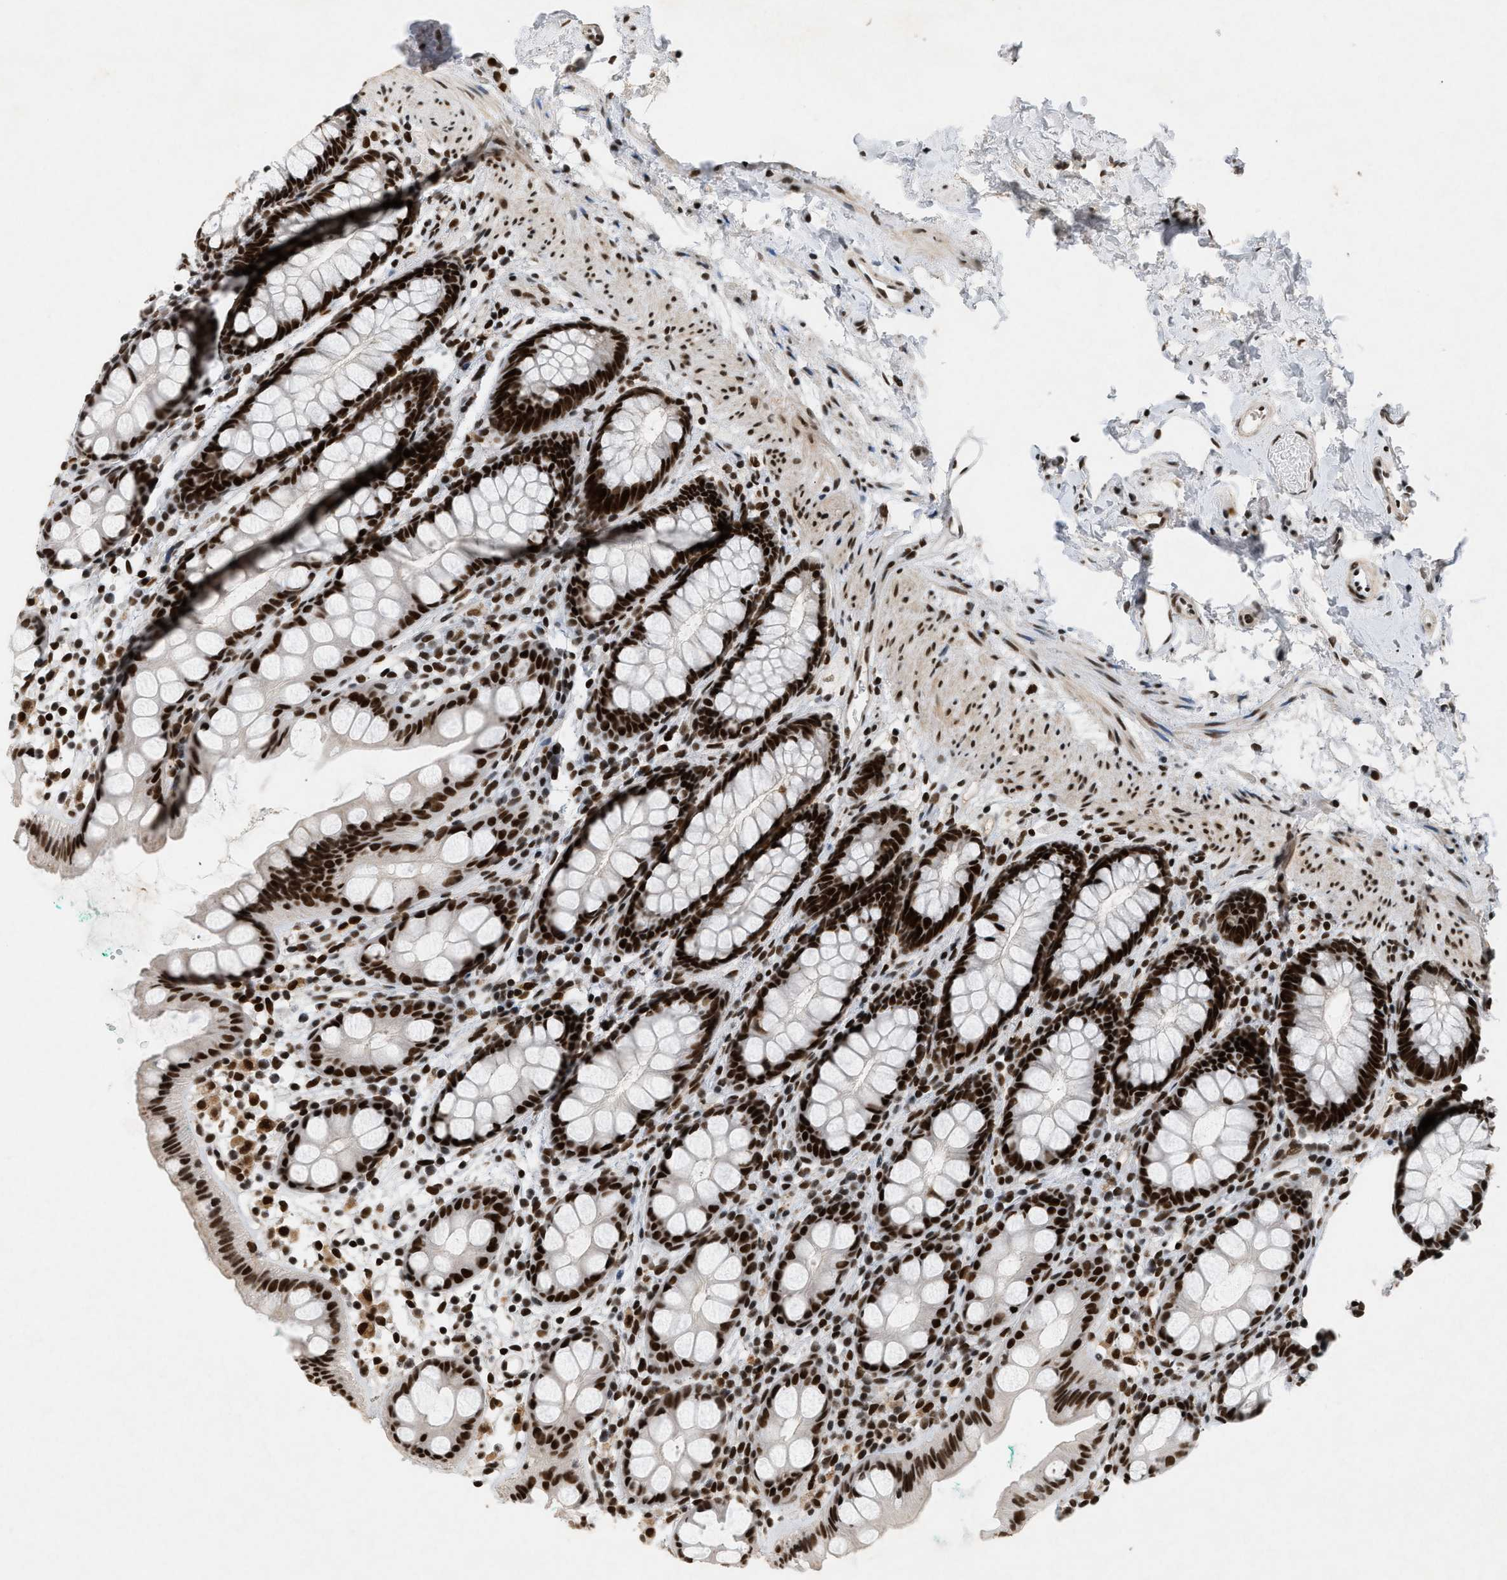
{"staining": {"intensity": "strong", "quantity": ">75%", "location": "nuclear"}, "tissue": "rectum", "cell_type": "Glandular cells", "image_type": "normal", "snomed": [{"axis": "morphology", "description": "Normal tissue, NOS"}, {"axis": "topography", "description": "Rectum"}], "caption": "A brown stain shows strong nuclear expression of a protein in glandular cells of unremarkable rectum. (IHC, brightfield microscopy, high magnification).", "gene": "SMARCB1", "patient": {"sex": "female", "age": 65}}